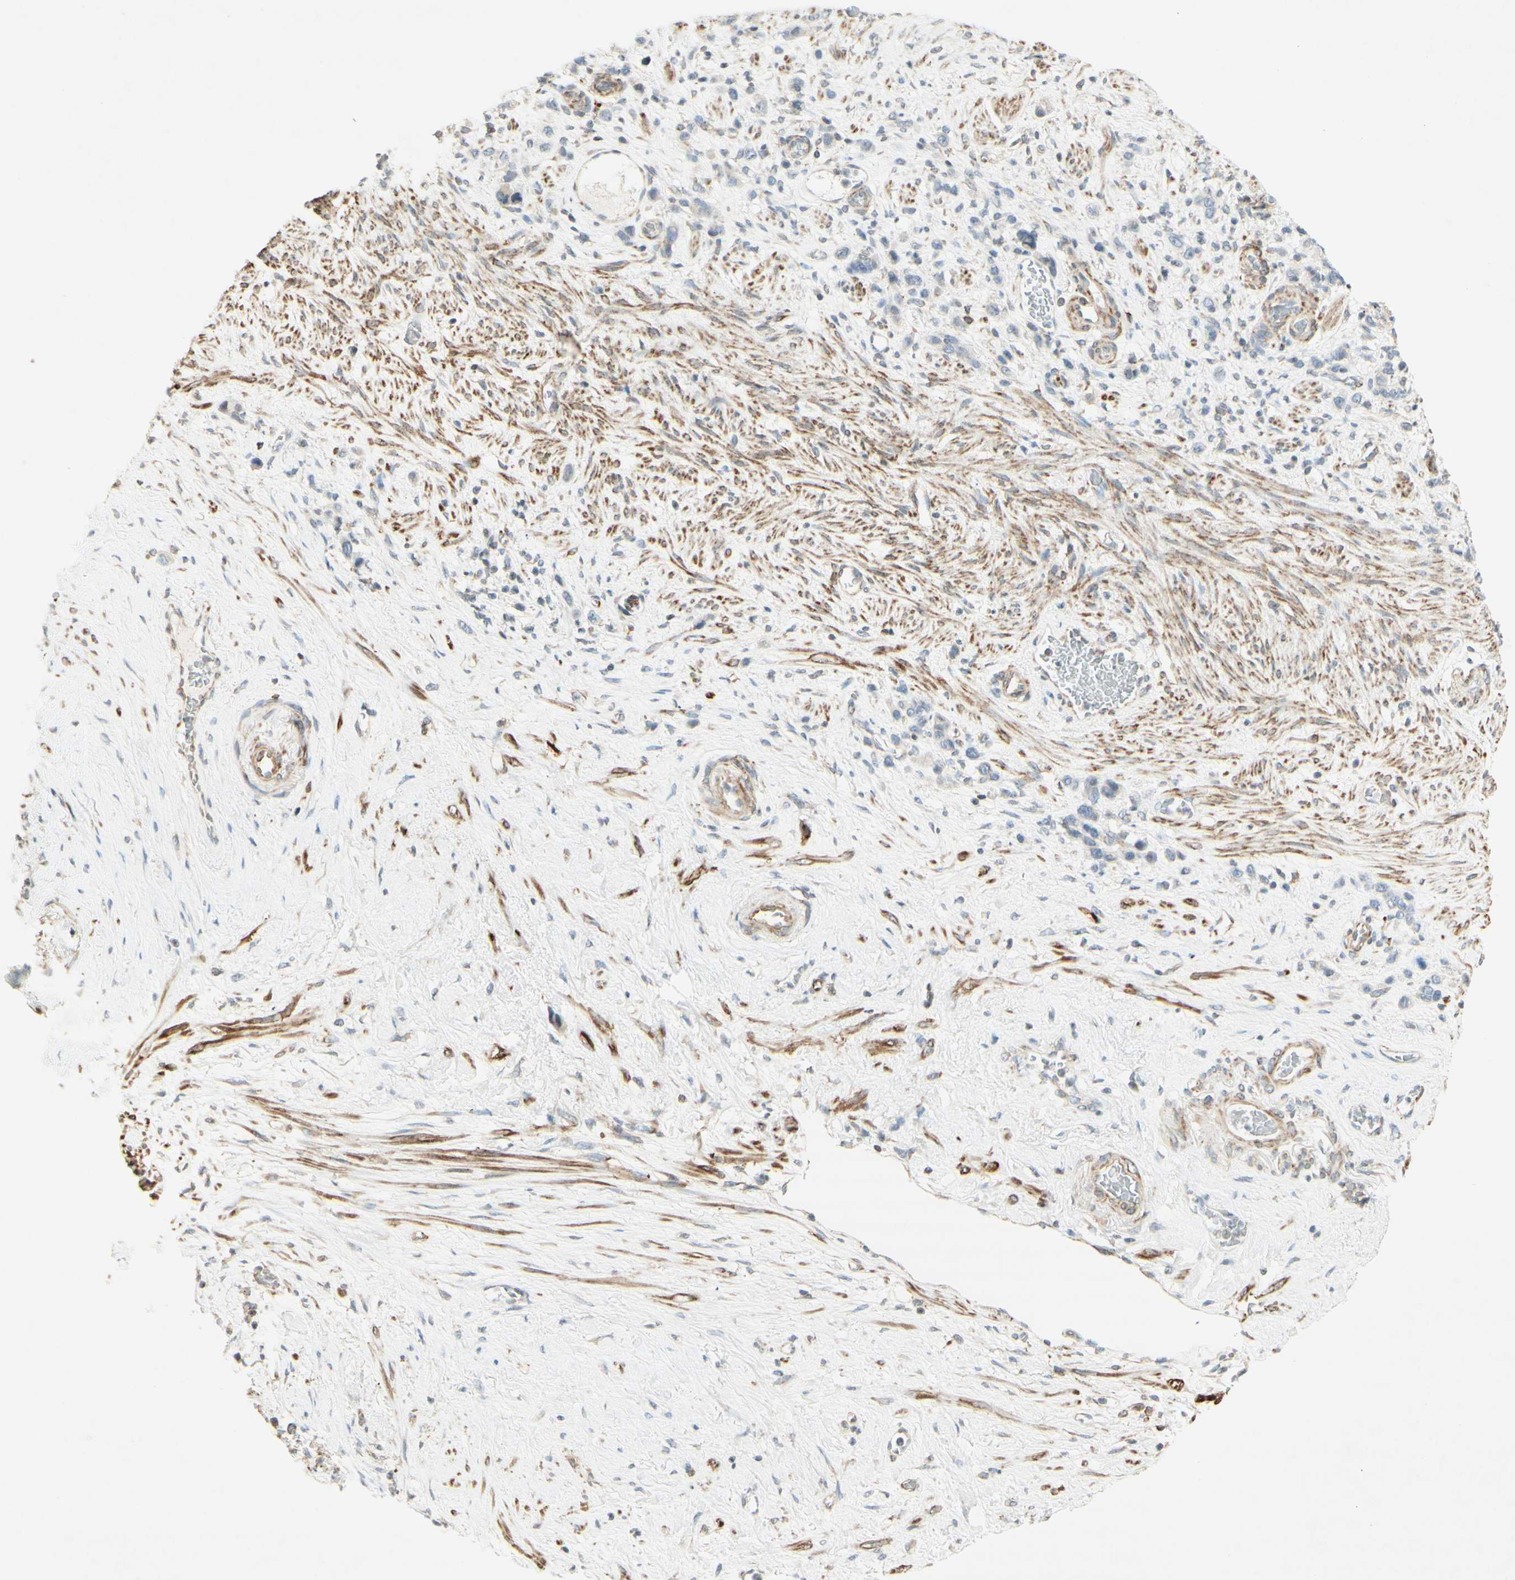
{"staining": {"intensity": "weak", "quantity": "<25%", "location": "cytoplasmic/membranous"}, "tissue": "stomach cancer", "cell_type": "Tumor cells", "image_type": "cancer", "snomed": [{"axis": "morphology", "description": "Adenocarcinoma, NOS"}, {"axis": "morphology", "description": "Adenocarcinoma, High grade"}, {"axis": "topography", "description": "Stomach, upper"}, {"axis": "topography", "description": "Stomach, lower"}], "caption": "High magnification brightfield microscopy of stomach high-grade adenocarcinoma stained with DAB (3,3'-diaminobenzidine) (brown) and counterstained with hematoxylin (blue): tumor cells show no significant positivity.", "gene": "MAP1B", "patient": {"sex": "female", "age": 65}}